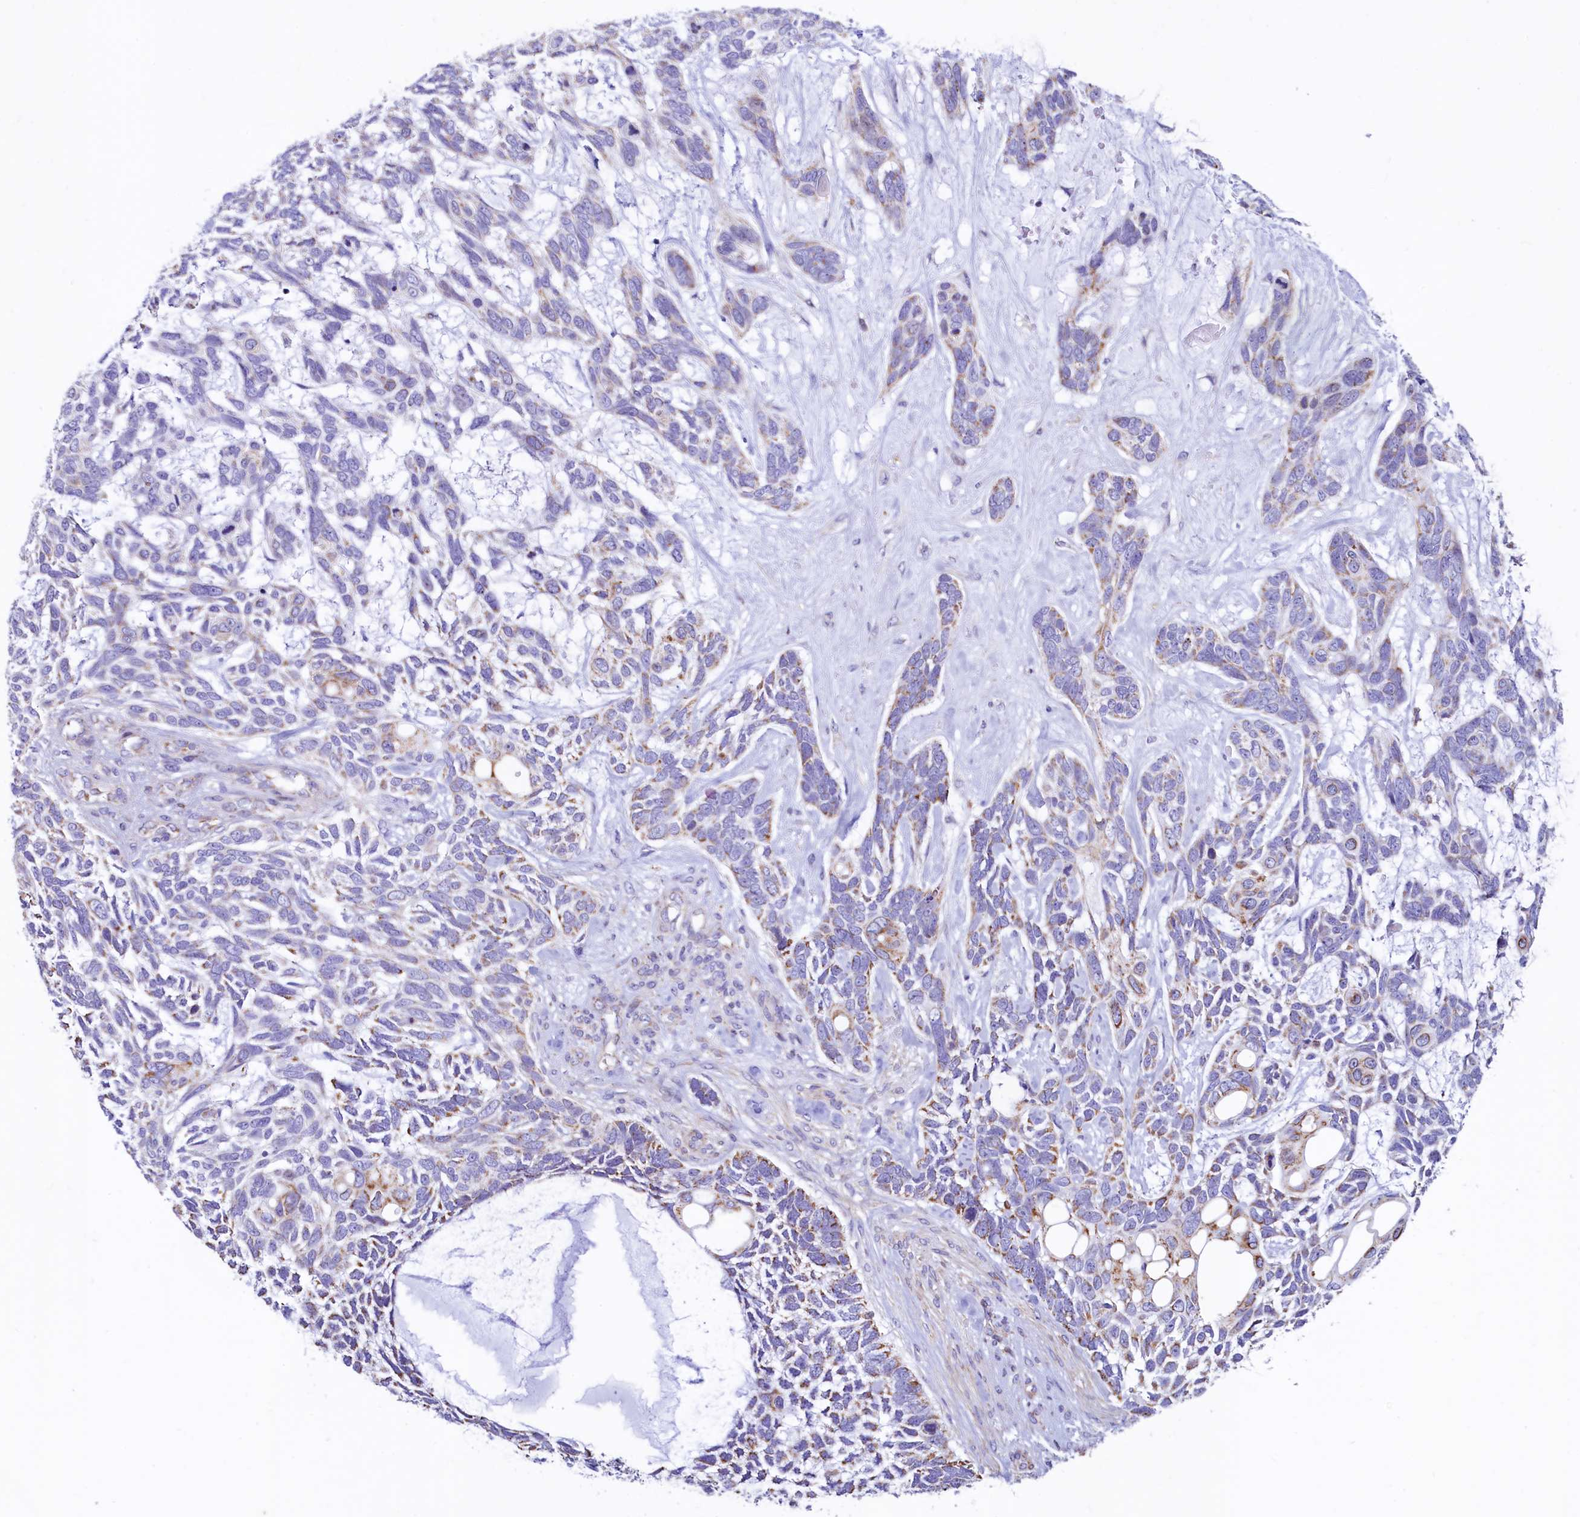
{"staining": {"intensity": "moderate", "quantity": "<25%", "location": "cytoplasmic/membranous"}, "tissue": "skin cancer", "cell_type": "Tumor cells", "image_type": "cancer", "snomed": [{"axis": "morphology", "description": "Basal cell carcinoma"}, {"axis": "topography", "description": "Skin"}], "caption": "A photomicrograph showing moderate cytoplasmic/membranous staining in approximately <25% of tumor cells in skin cancer, as visualized by brown immunohistochemical staining.", "gene": "VWCE", "patient": {"sex": "male", "age": 88}}